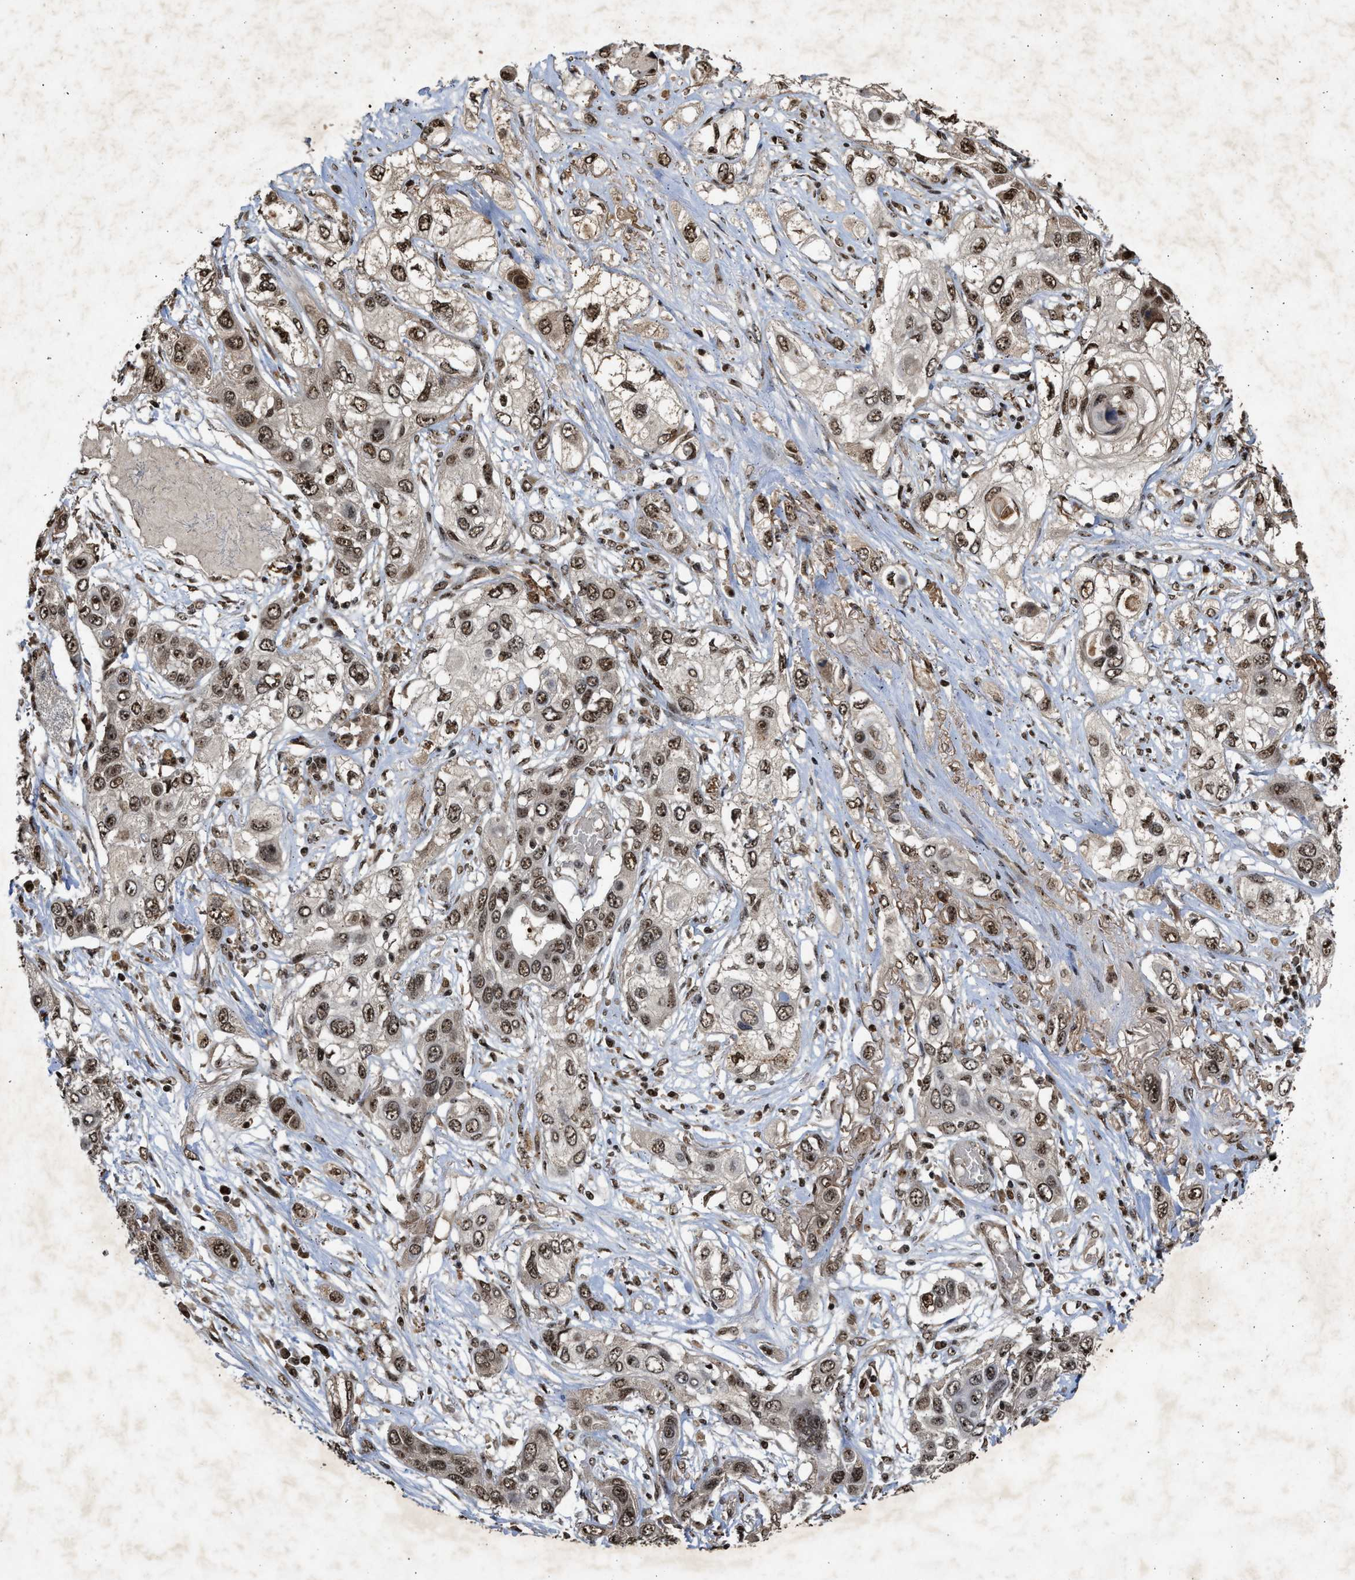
{"staining": {"intensity": "moderate", "quantity": ">75%", "location": "cytoplasmic/membranous,nuclear"}, "tissue": "lung cancer", "cell_type": "Tumor cells", "image_type": "cancer", "snomed": [{"axis": "morphology", "description": "Squamous cell carcinoma, NOS"}, {"axis": "topography", "description": "Lung"}], "caption": "Immunohistochemical staining of squamous cell carcinoma (lung) exhibits medium levels of moderate cytoplasmic/membranous and nuclear protein positivity in about >75% of tumor cells. (Brightfield microscopy of DAB IHC at high magnification).", "gene": "TFDP2", "patient": {"sex": "male", "age": 71}}